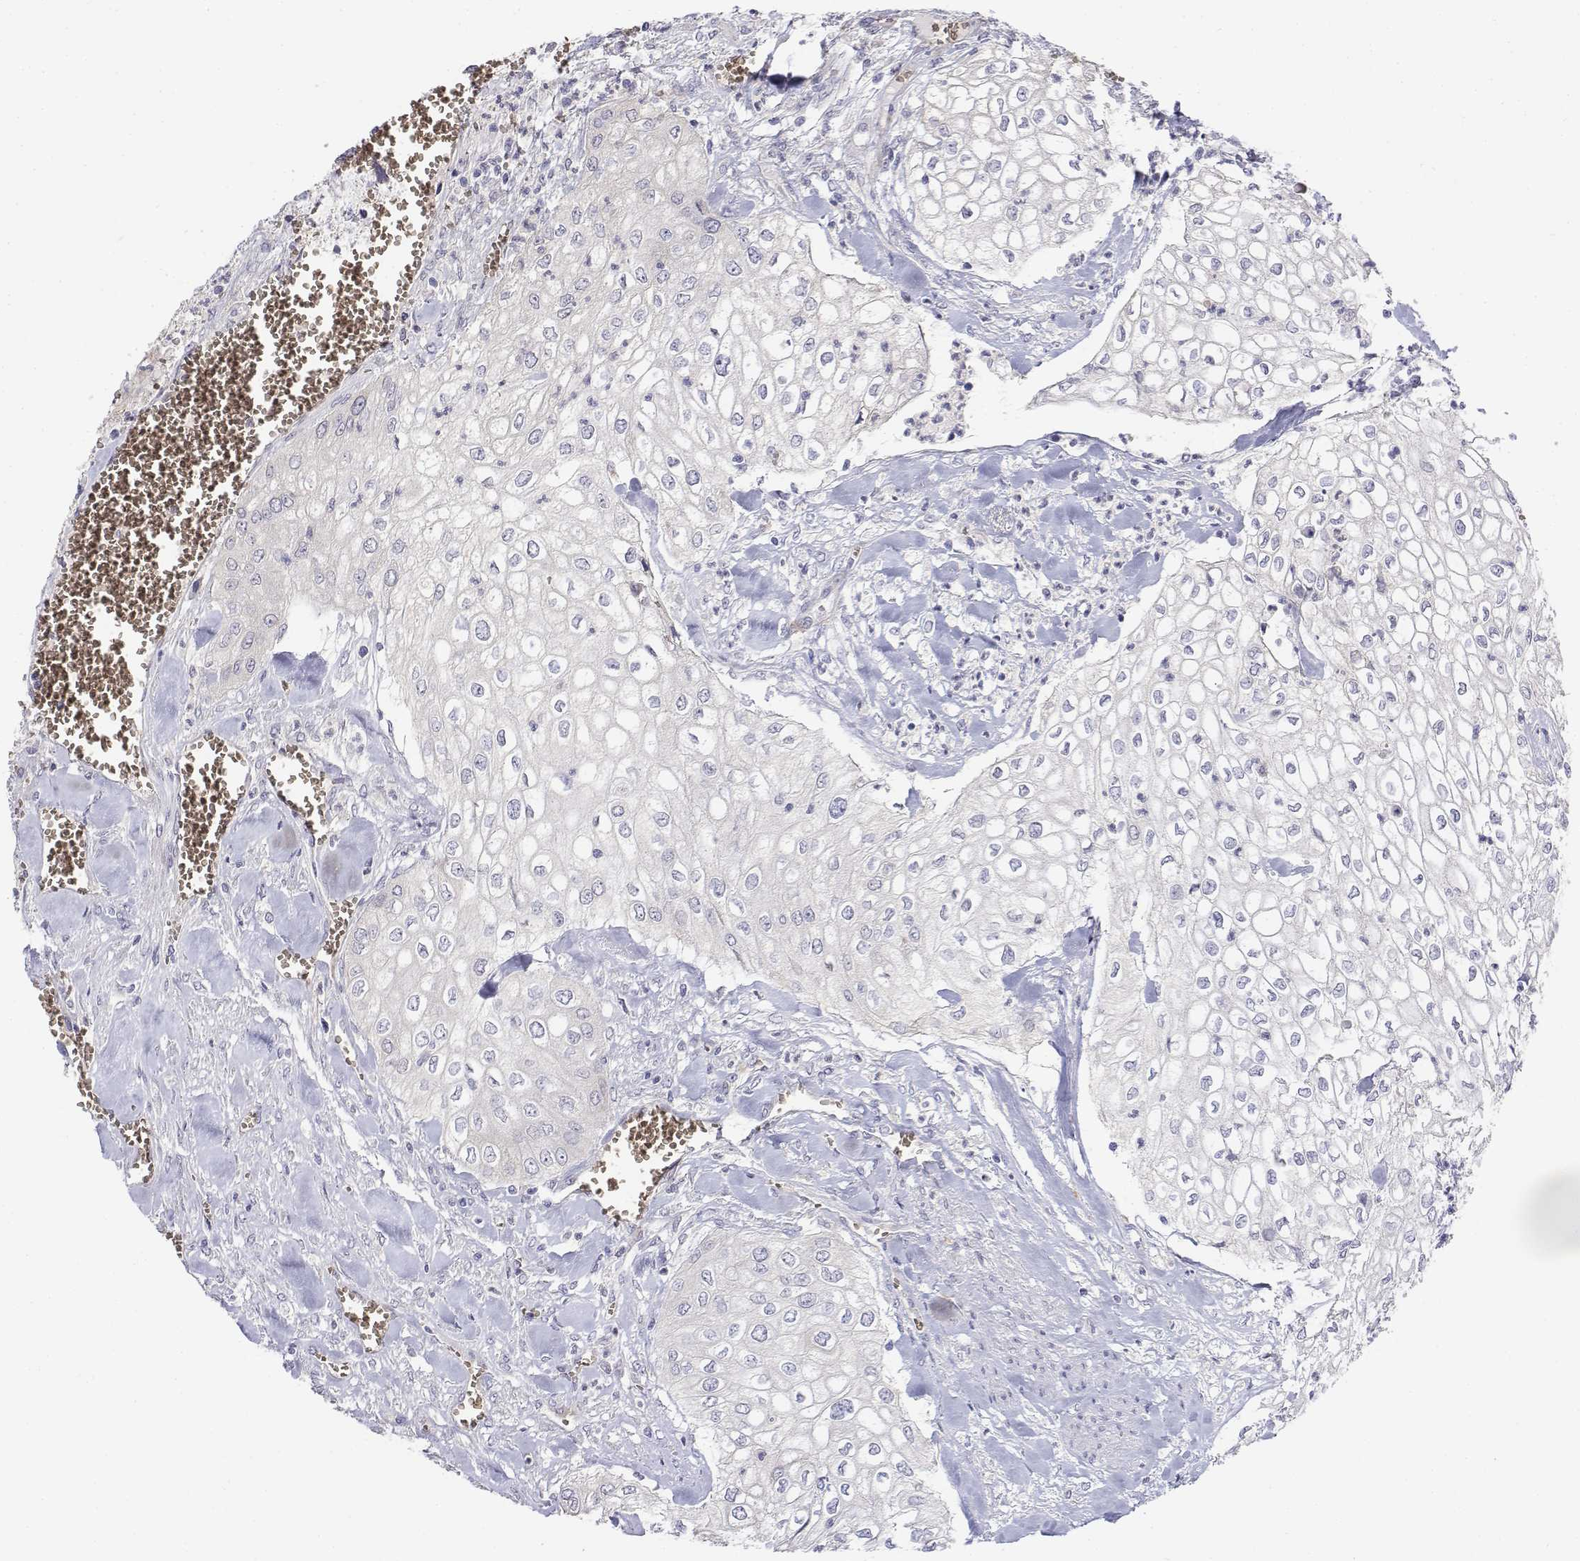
{"staining": {"intensity": "negative", "quantity": "none", "location": "none"}, "tissue": "urothelial cancer", "cell_type": "Tumor cells", "image_type": "cancer", "snomed": [{"axis": "morphology", "description": "Urothelial carcinoma, High grade"}, {"axis": "topography", "description": "Urinary bladder"}], "caption": "Image shows no protein positivity in tumor cells of urothelial cancer tissue. The staining was performed using DAB to visualize the protein expression in brown, while the nuclei were stained in blue with hematoxylin (Magnification: 20x).", "gene": "CADM1", "patient": {"sex": "male", "age": 62}}